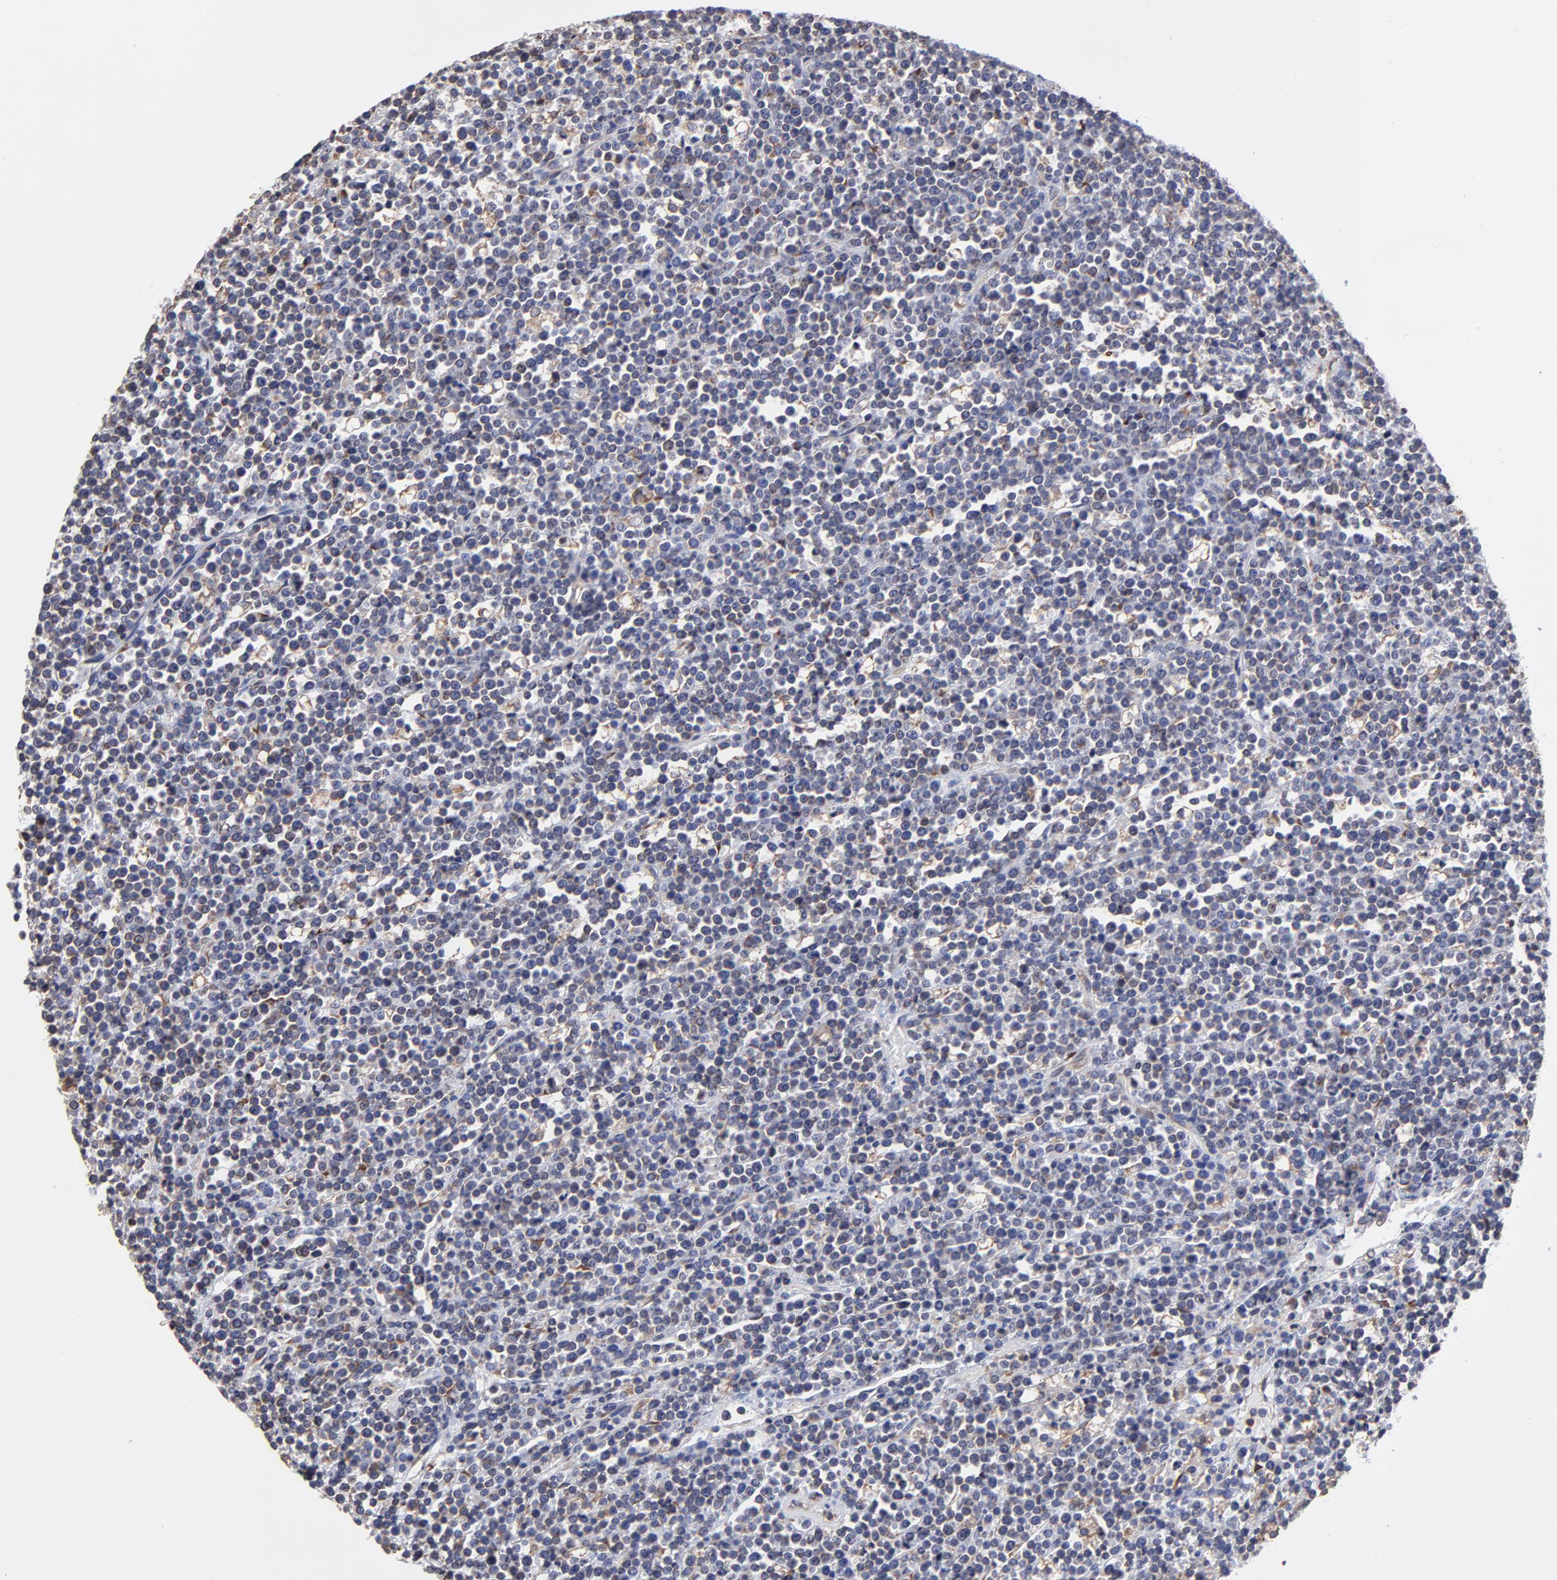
{"staining": {"intensity": "negative", "quantity": "none", "location": "none"}, "tissue": "lymphoma", "cell_type": "Tumor cells", "image_type": "cancer", "snomed": [{"axis": "morphology", "description": "Malignant lymphoma, non-Hodgkin's type, High grade"}, {"axis": "topography", "description": "Ovary"}], "caption": "This is an IHC image of human high-grade malignant lymphoma, non-Hodgkin's type. There is no positivity in tumor cells.", "gene": "LMAN1", "patient": {"sex": "female", "age": 56}}